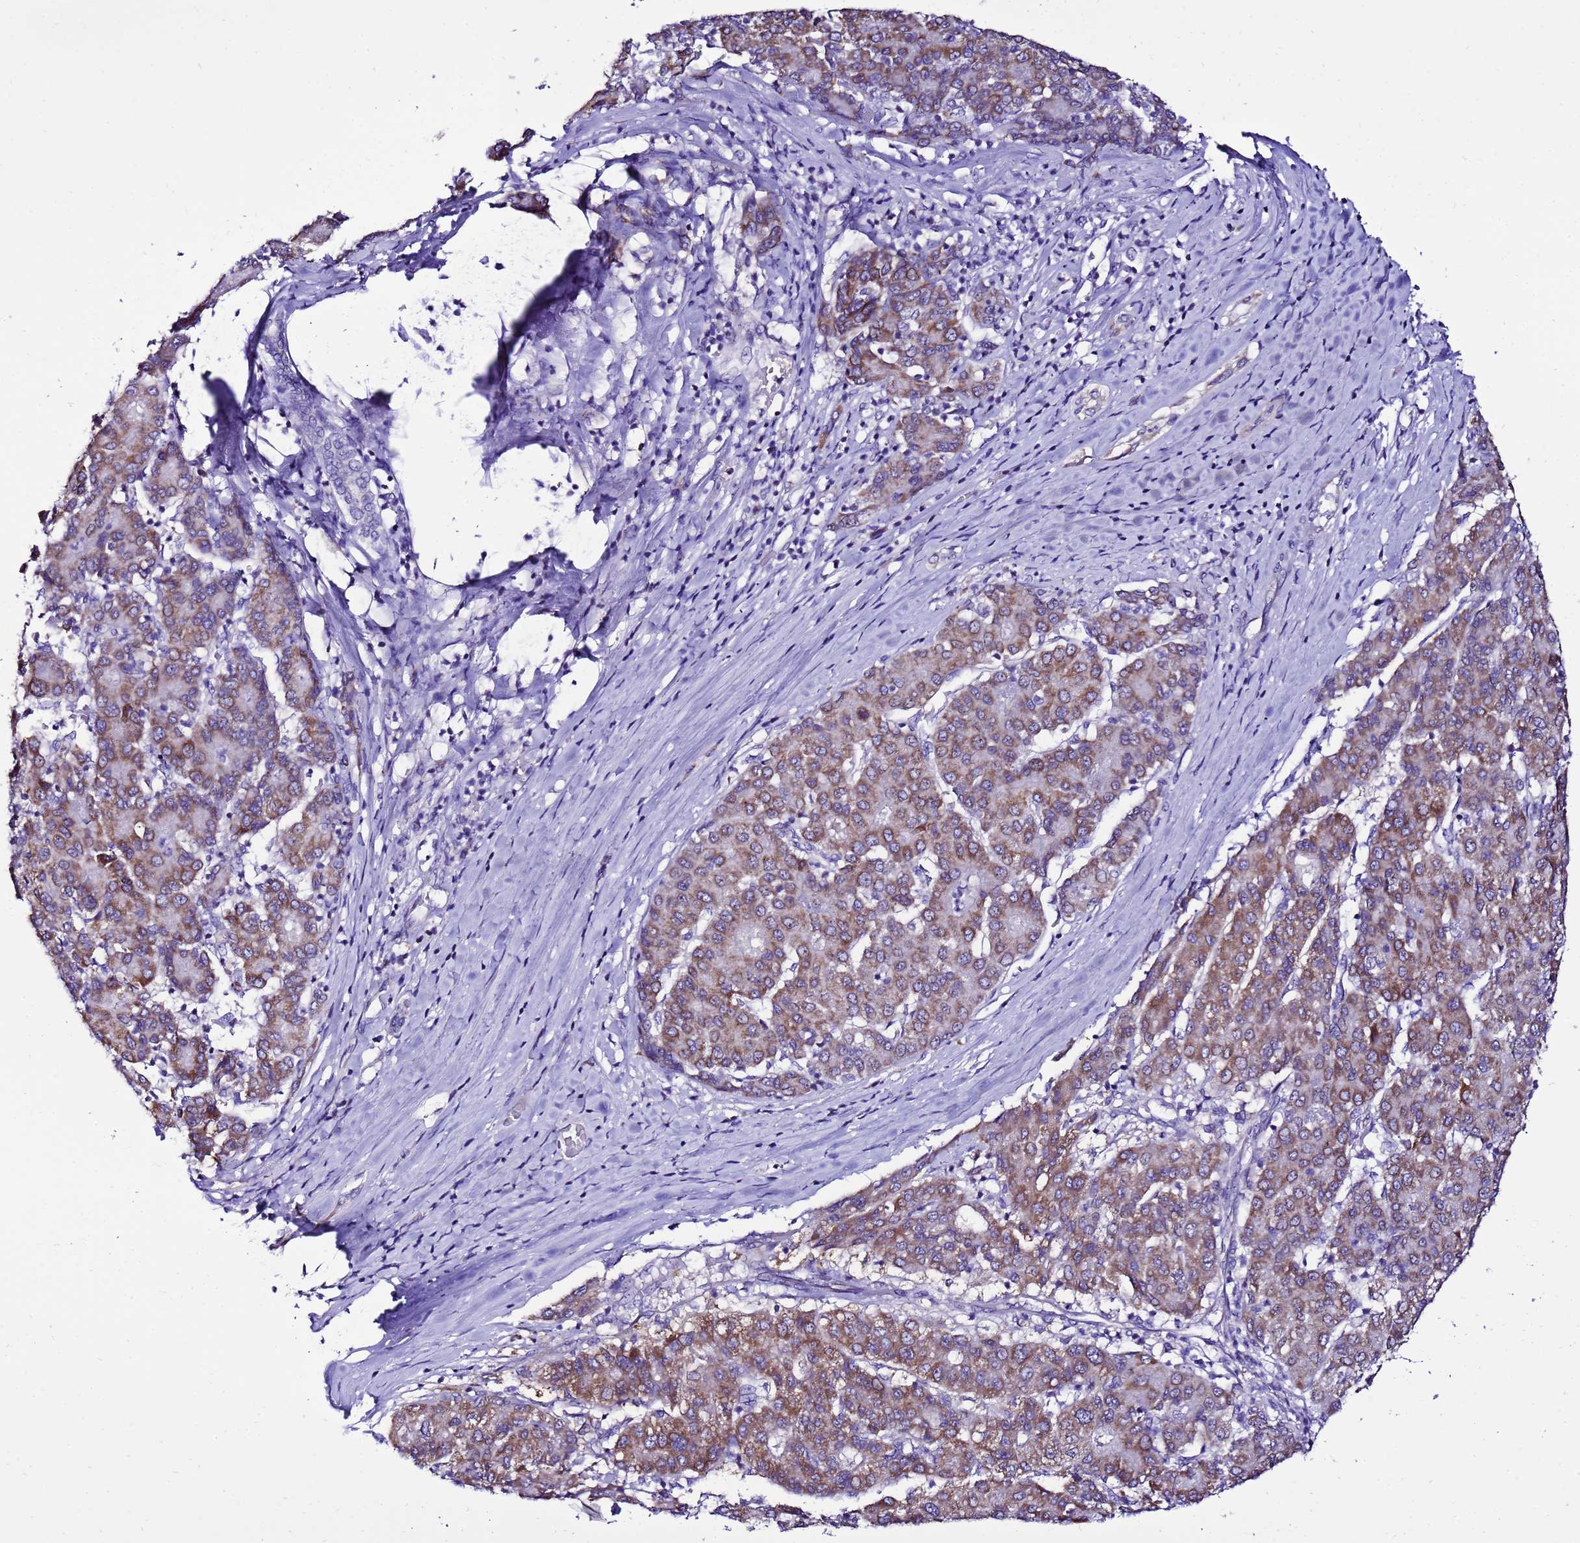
{"staining": {"intensity": "moderate", "quantity": ">75%", "location": "cytoplasmic/membranous"}, "tissue": "liver cancer", "cell_type": "Tumor cells", "image_type": "cancer", "snomed": [{"axis": "morphology", "description": "Carcinoma, Hepatocellular, NOS"}, {"axis": "topography", "description": "Liver"}], "caption": "The micrograph reveals a brown stain indicating the presence of a protein in the cytoplasmic/membranous of tumor cells in liver hepatocellular carcinoma.", "gene": "DPH6", "patient": {"sex": "male", "age": 65}}